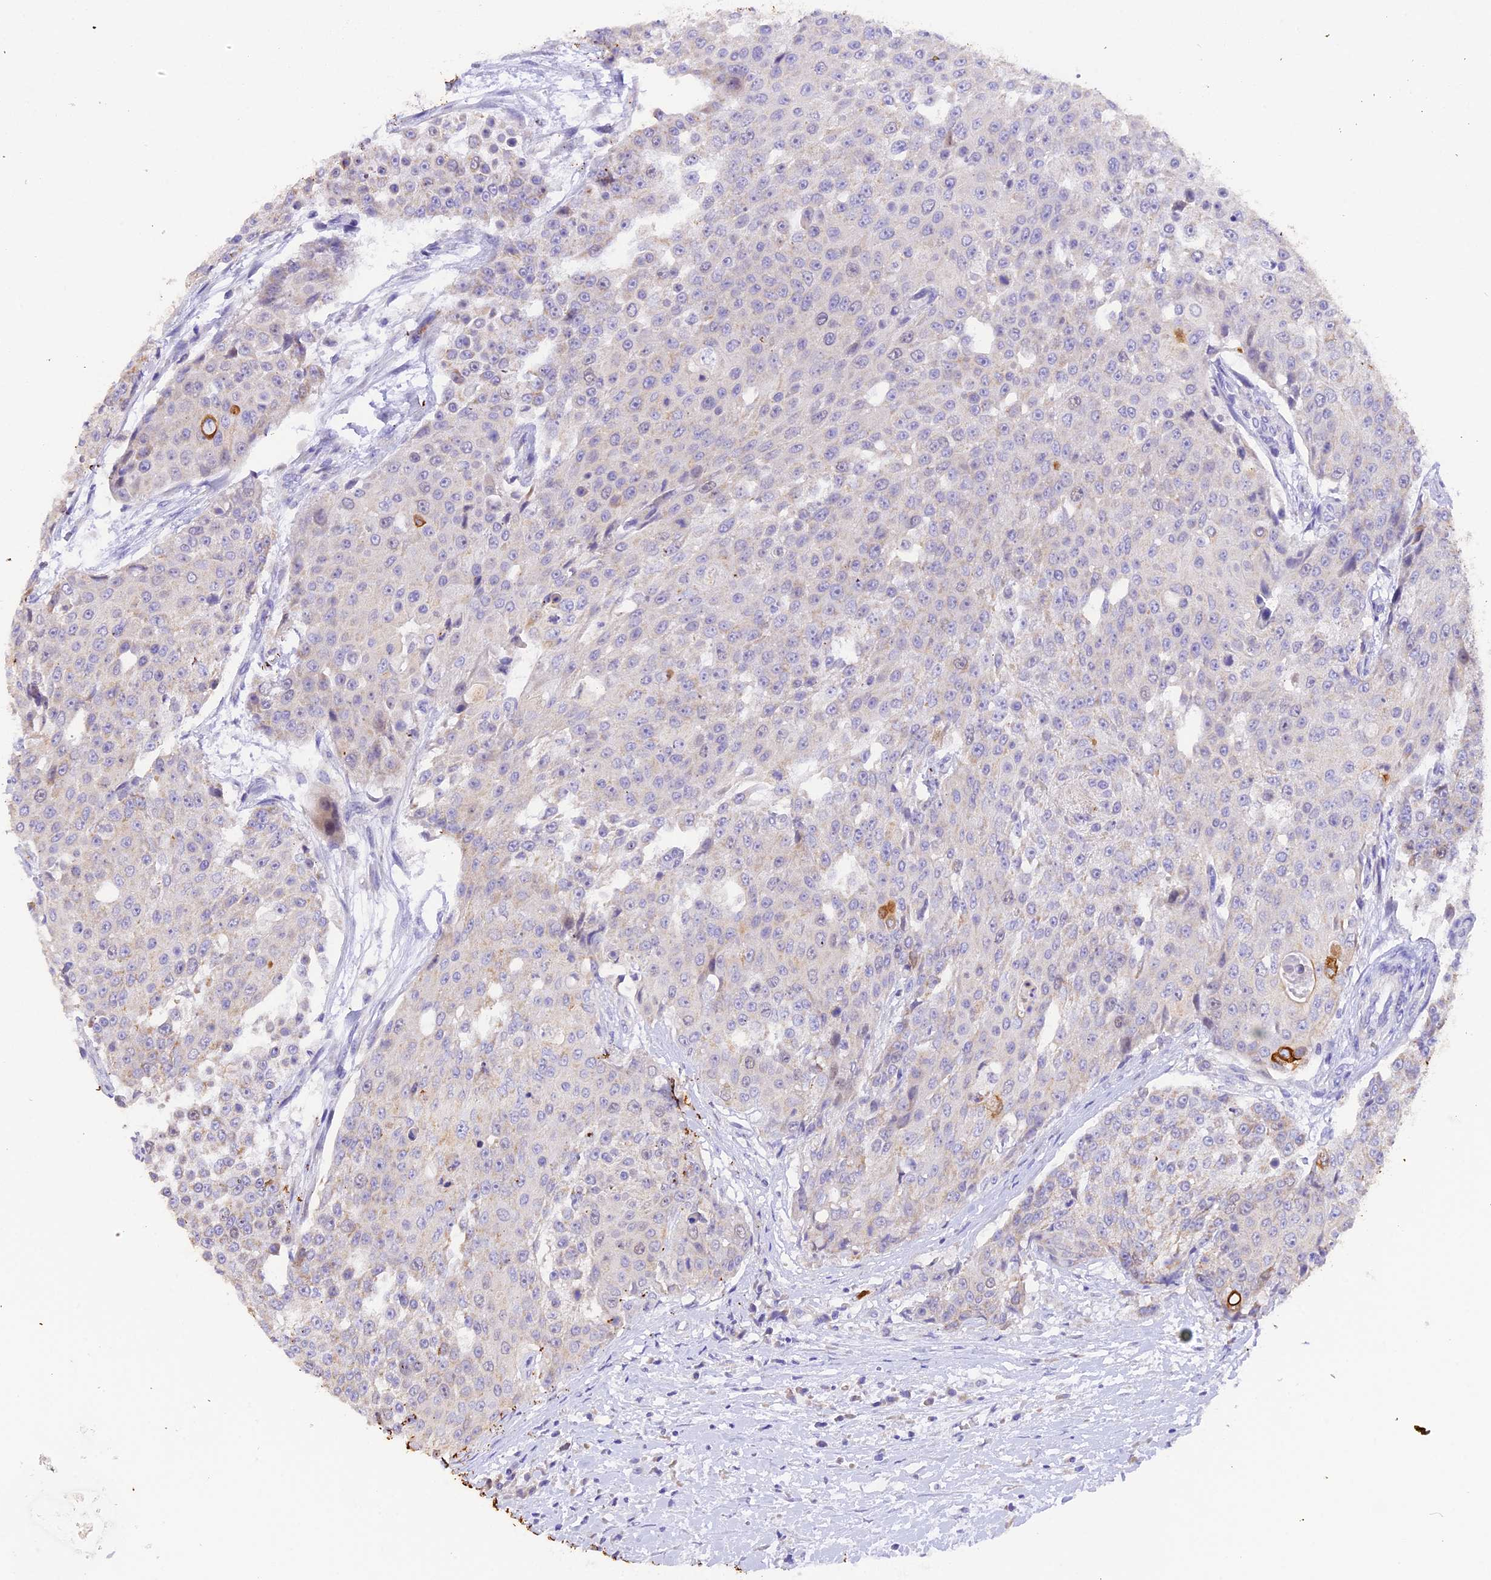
{"staining": {"intensity": "weak", "quantity": "<25%", "location": "cytoplasmic/membranous"}, "tissue": "urothelial cancer", "cell_type": "Tumor cells", "image_type": "cancer", "snomed": [{"axis": "morphology", "description": "Urothelial carcinoma, High grade"}, {"axis": "topography", "description": "Urinary bladder"}], "caption": "This is an IHC photomicrograph of high-grade urothelial carcinoma. There is no expression in tumor cells.", "gene": "PKIA", "patient": {"sex": "female", "age": 63}}